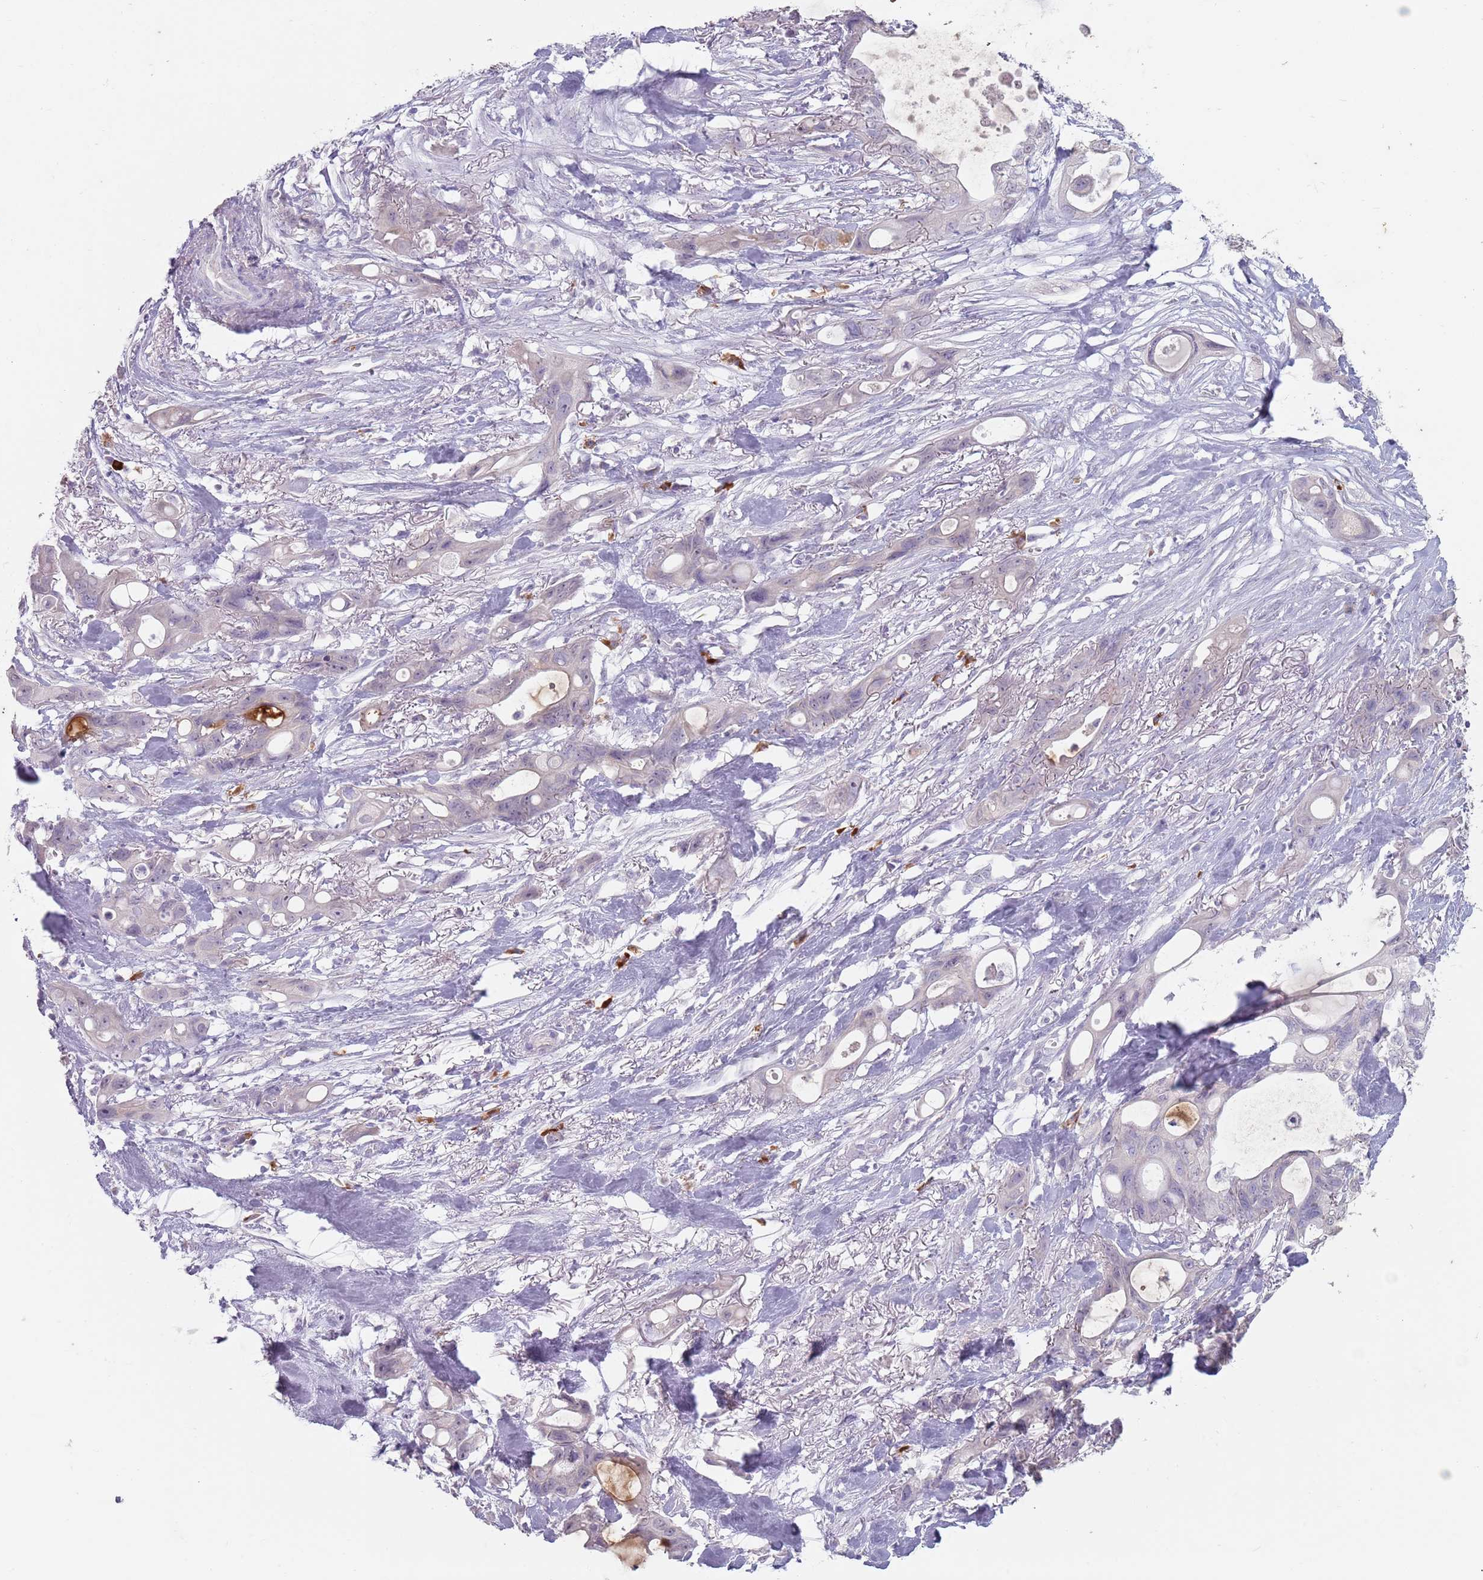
{"staining": {"intensity": "negative", "quantity": "none", "location": "none"}, "tissue": "ovarian cancer", "cell_type": "Tumor cells", "image_type": "cancer", "snomed": [{"axis": "morphology", "description": "Cystadenocarcinoma, mucinous, NOS"}, {"axis": "topography", "description": "Ovary"}], "caption": "High power microscopy histopathology image of an IHC micrograph of ovarian cancer (mucinous cystadenocarcinoma), revealing no significant positivity in tumor cells. (Brightfield microscopy of DAB immunohistochemistry (IHC) at high magnification).", "gene": "STYK1", "patient": {"sex": "female", "age": 70}}